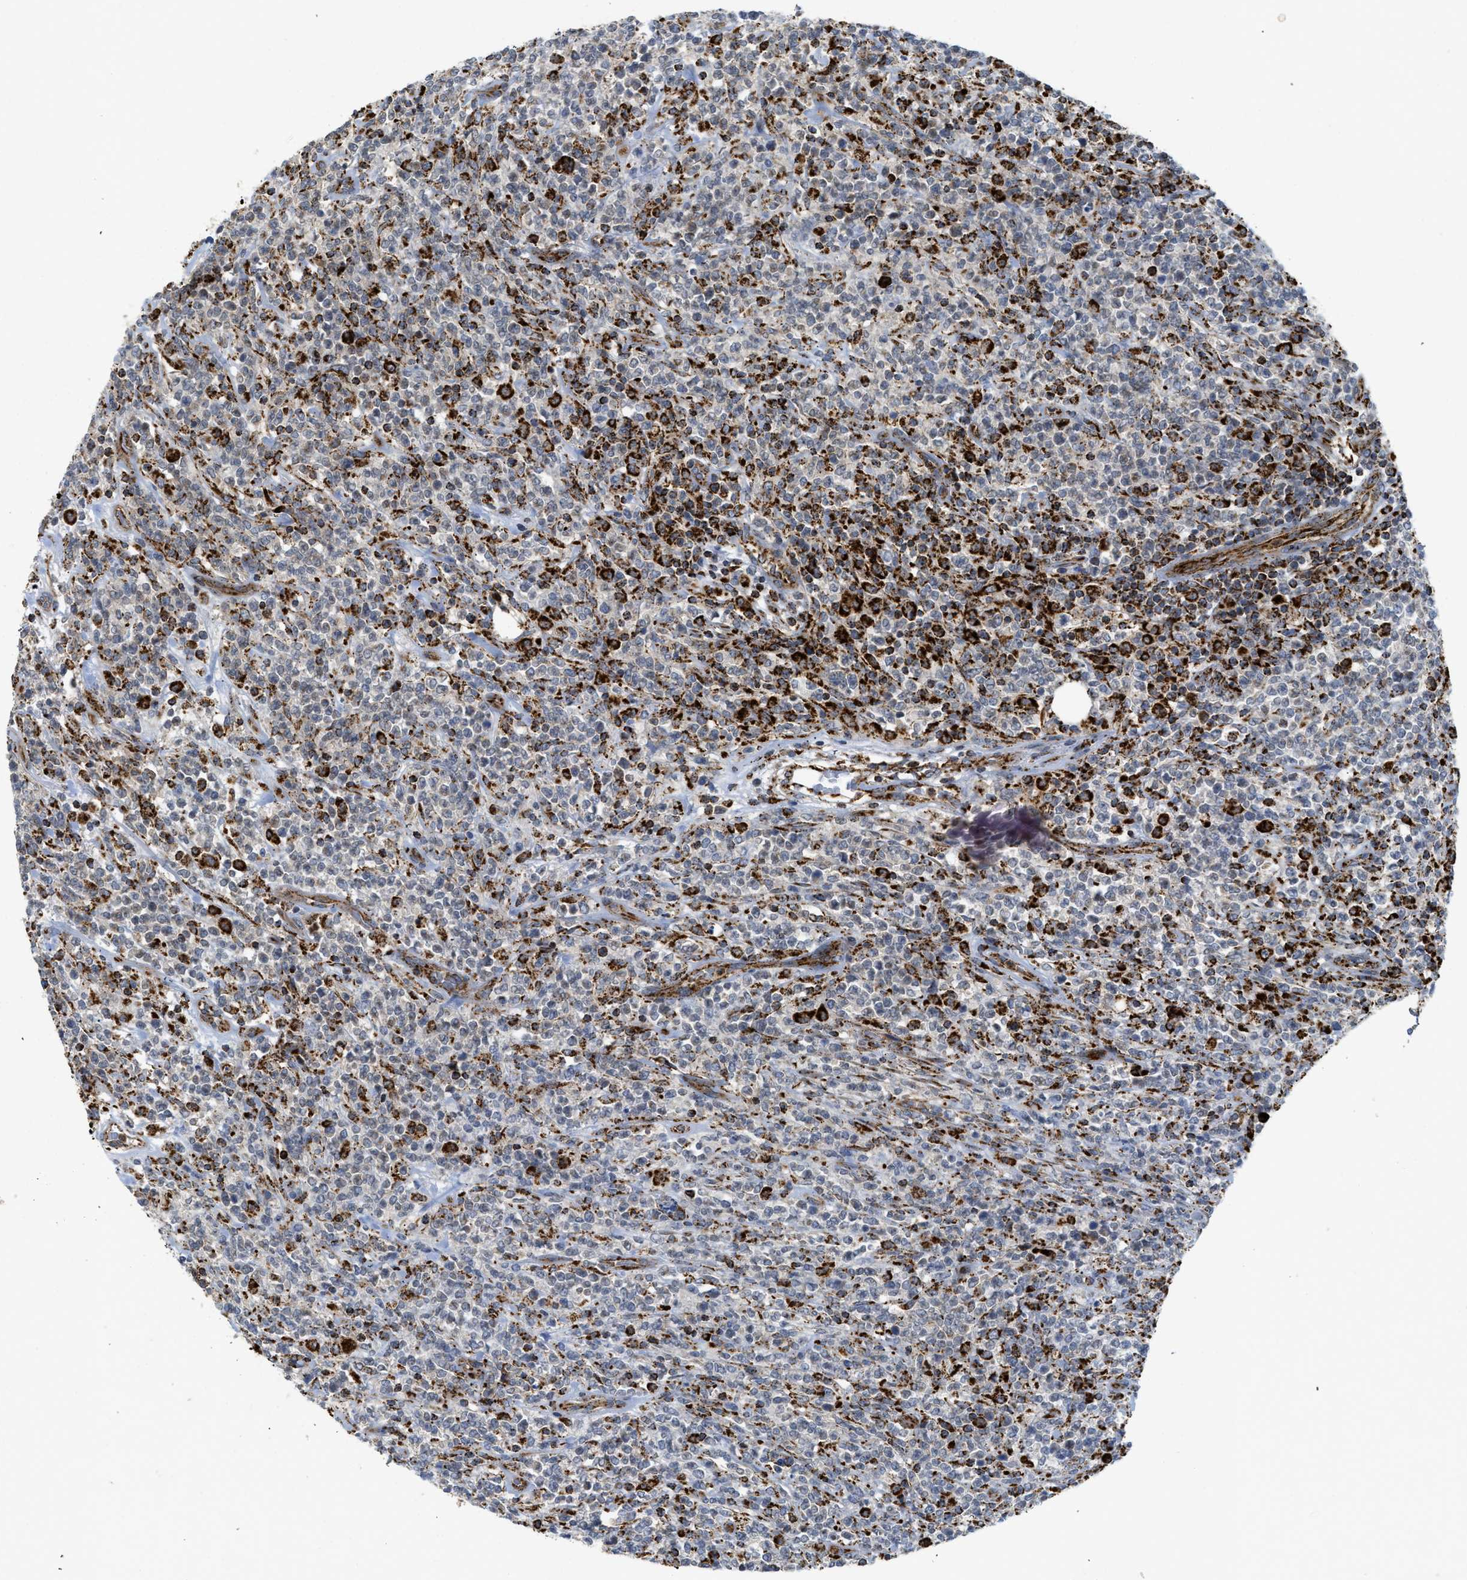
{"staining": {"intensity": "negative", "quantity": "none", "location": "none"}, "tissue": "lymphoma", "cell_type": "Tumor cells", "image_type": "cancer", "snomed": [{"axis": "morphology", "description": "Malignant lymphoma, non-Hodgkin's type, High grade"}, {"axis": "topography", "description": "Soft tissue"}], "caption": "Immunohistochemical staining of human high-grade malignant lymphoma, non-Hodgkin's type displays no significant expression in tumor cells.", "gene": "SQOR", "patient": {"sex": "male", "age": 18}}